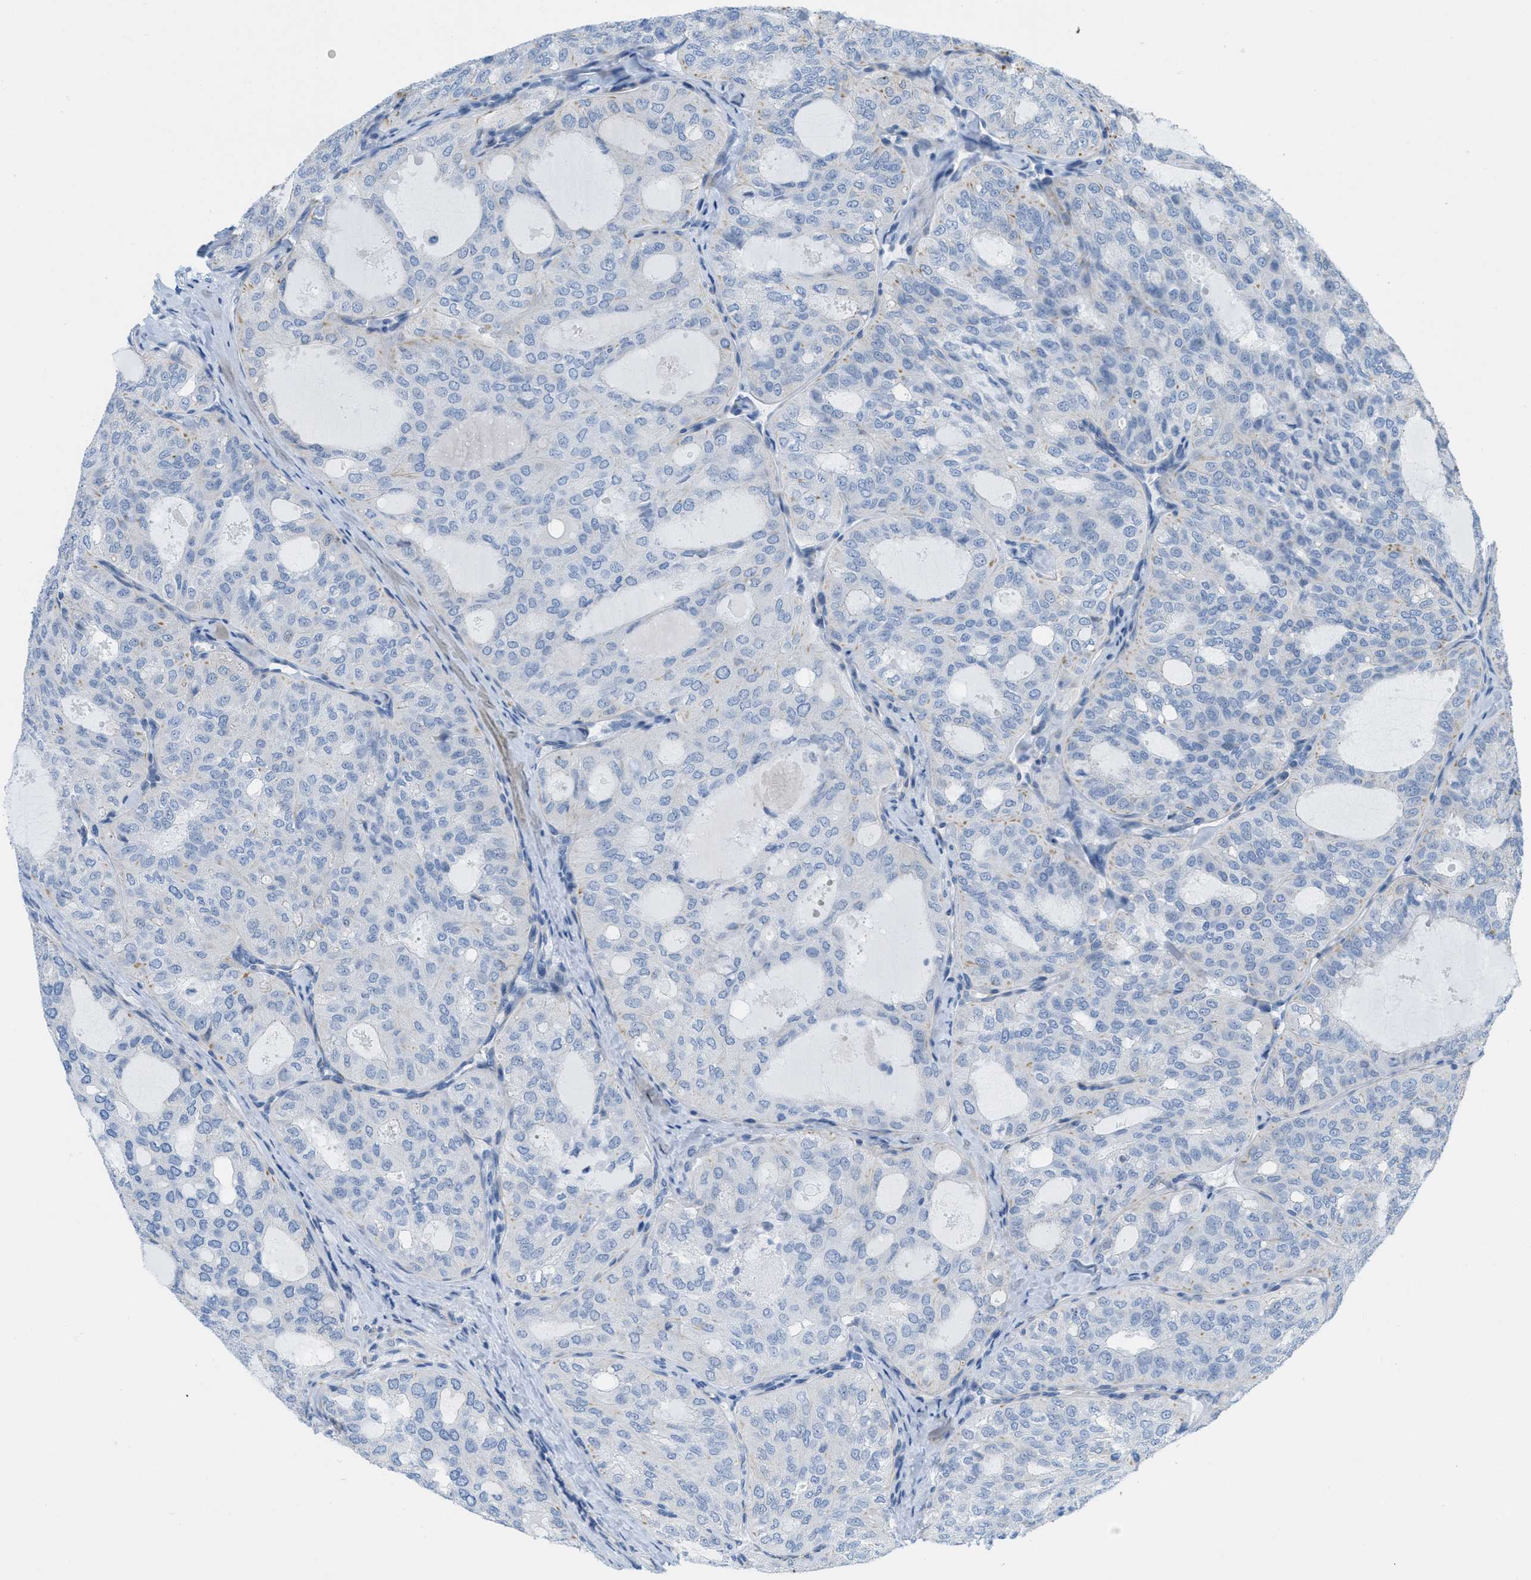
{"staining": {"intensity": "negative", "quantity": "none", "location": "none"}, "tissue": "thyroid cancer", "cell_type": "Tumor cells", "image_type": "cancer", "snomed": [{"axis": "morphology", "description": "Follicular adenoma carcinoma, NOS"}, {"axis": "topography", "description": "Thyroid gland"}], "caption": "High magnification brightfield microscopy of thyroid follicular adenoma carcinoma stained with DAB (3,3'-diaminobenzidine) (brown) and counterstained with hematoxylin (blue): tumor cells show no significant staining.", "gene": "SLC12A1", "patient": {"sex": "male", "age": 75}}